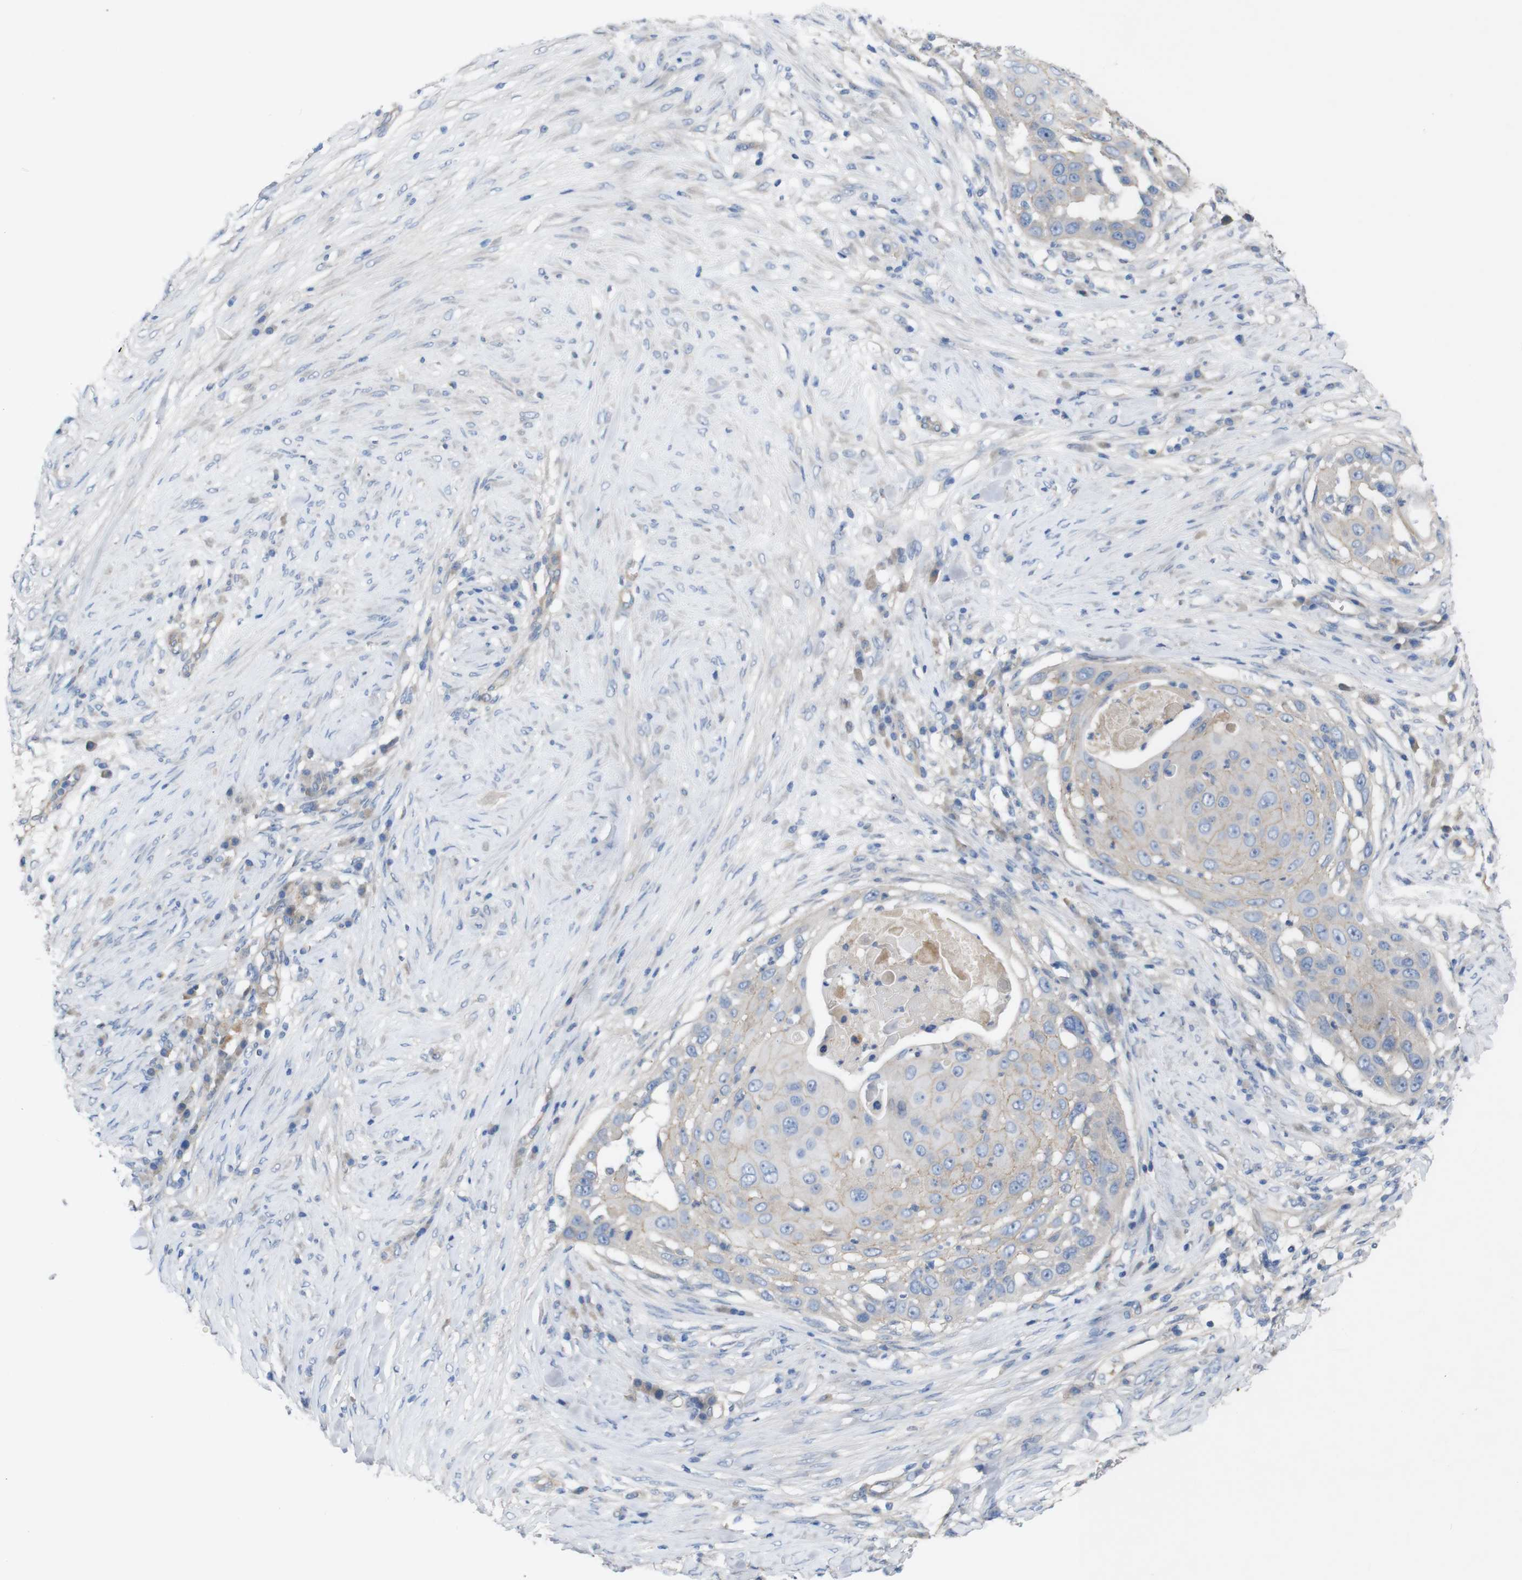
{"staining": {"intensity": "weak", "quantity": "<25%", "location": "cytoplasmic/membranous"}, "tissue": "skin cancer", "cell_type": "Tumor cells", "image_type": "cancer", "snomed": [{"axis": "morphology", "description": "Squamous cell carcinoma, NOS"}, {"axis": "topography", "description": "Skin"}], "caption": "This photomicrograph is of skin cancer (squamous cell carcinoma) stained with IHC to label a protein in brown with the nuclei are counter-stained blue. There is no positivity in tumor cells. The staining was performed using DAB to visualize the protein expression in brown, while the nuclei were stained in blue with hematoxylin (Magnification: 20x).", "gene": "KIDINS220", "patient": {"sex": "female", "age": 44}}